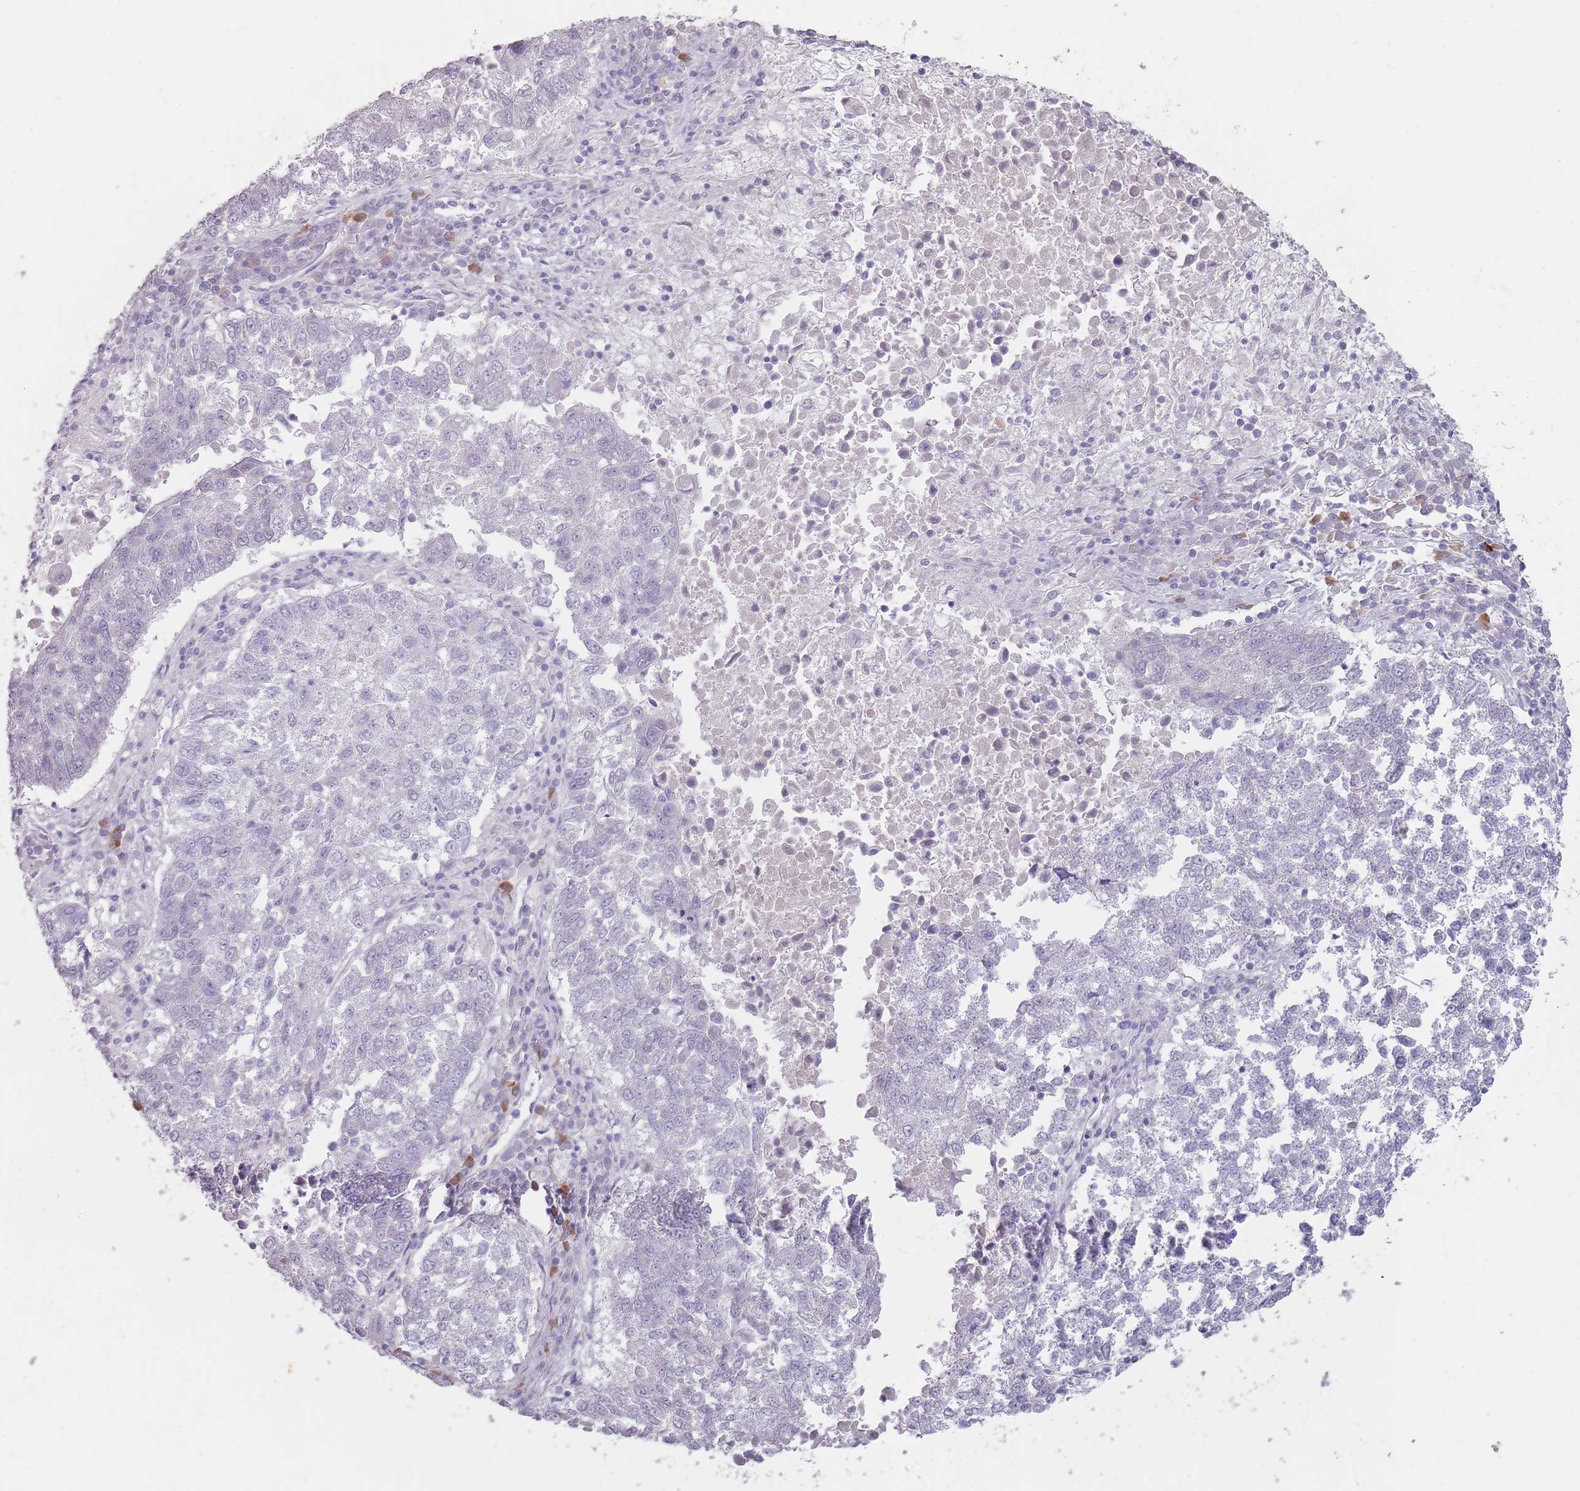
{"staining": {"intensity": "negative", "quantity": "none", "location": "none"}, "tissue": "lung cancer", "cell_type": "Tumor cells", "image_type": "cancer", "snomed": [{"axis": "morphology", "description": "Squamous cell carcinoma, NOS"}, {"axis": "topography", "description": "Lung"}], "caption": "The image demonstrates no significant expression in tumor cells of lung cancer.", "gene": "STYK1", "patient": {"sex": "male", "age": 73}}